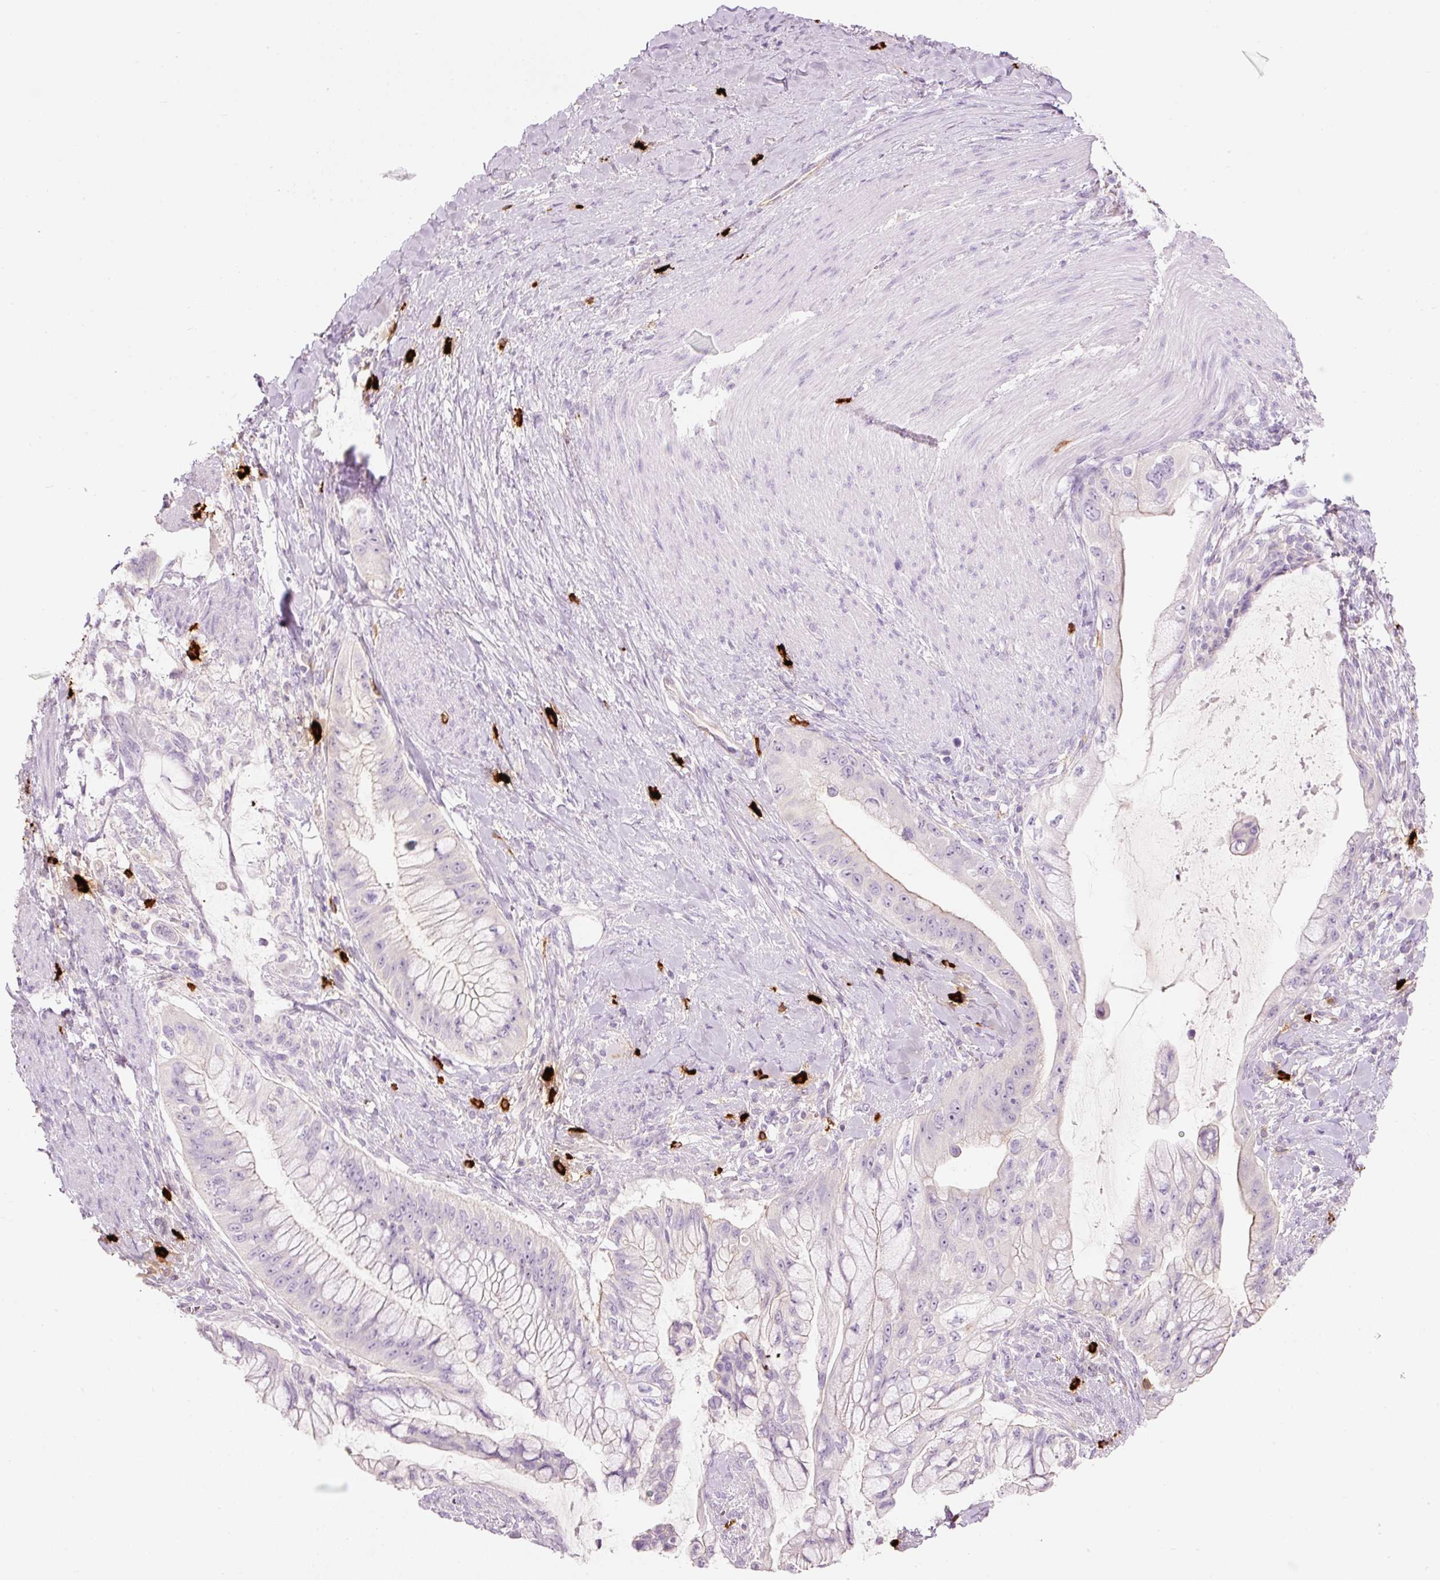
{"staining": {"intensity": "negative", "quantity": "none", "location": "none"}, "tissue": "pancreatic cancer", "cell_type": "Tumor cells", "image_type": "cancer", "snomed": [{"axis": "morphology", "description": "Adenocarcinoma, NOS"}, {"axis": "topography", "description": "Pancreas"}], "caption": "There is no significant expression in tumor cells of pancreatic cancer (adenocarcinoma). The staining is performed using DAB brown chromogen with nuclei counter-stained in using hematoxylin.", "gene": "CMA1", "patient": {"sex": "male", "age": 48}}